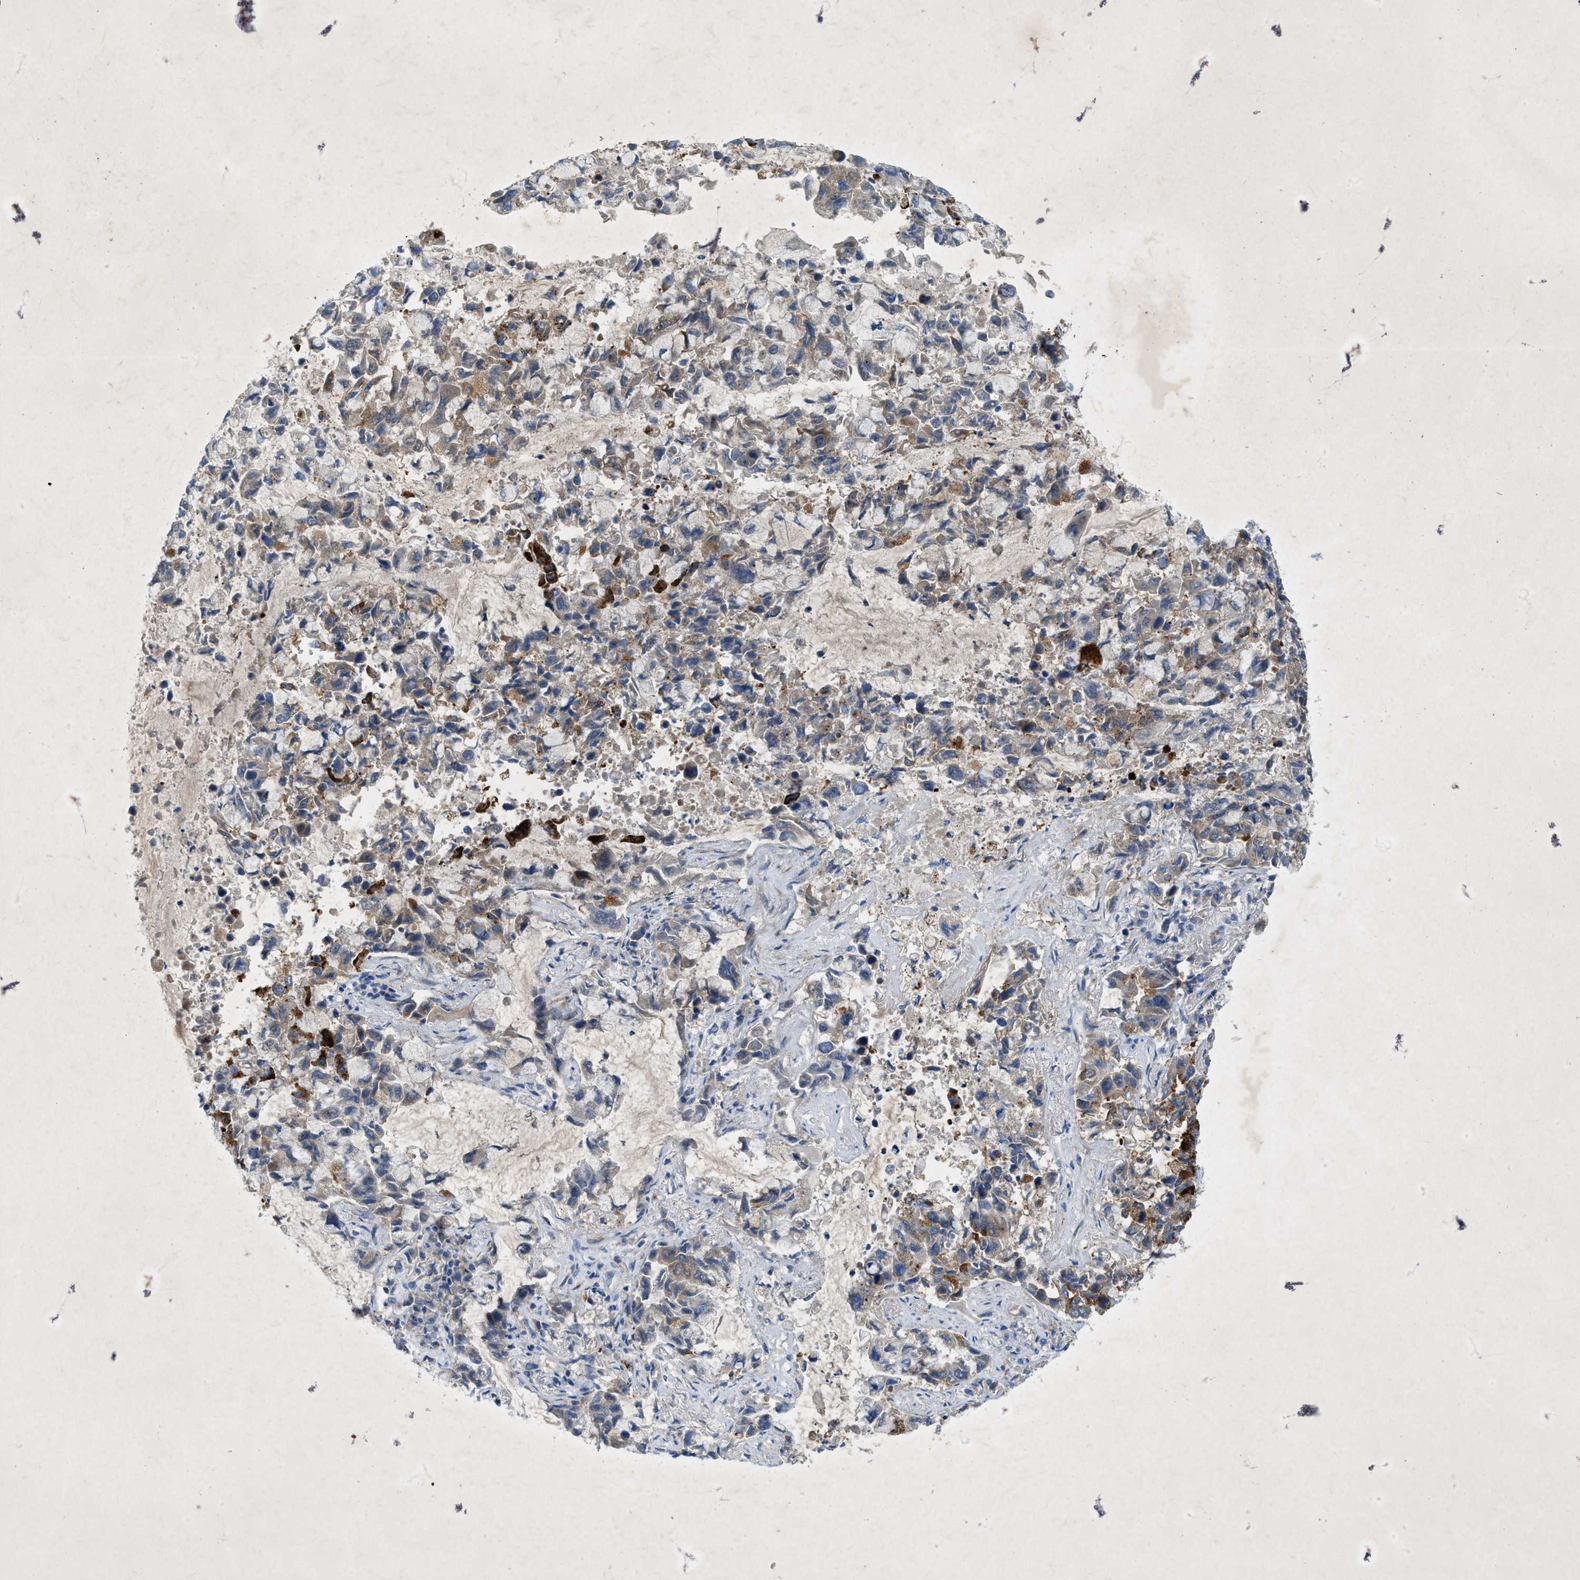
{"staining": {"intensity": "moderate", "quantity": "<25%", "location": "cytoplasmic/membranous"}, "tissue": "lung cancer", "cell_type": "Tumor cells", "image_type": "cancer", "snomed": [{"axis": "morphology", "description": "Adenocarcinoma, NOS"}, {"axis": "topography", "description": "Lung"}], "caption": "Brown immunohistochemical staining in human lung adenocarcinoma reveals moderate cytoplasmic/membranous expression in about <25% of tumor cells. The protein is stained brown, and the nuclei are stained in blue (DAB IHC with brightfield microscopy, high magnification).", "gene": "URGCP", "patient": {"sex": "male", "age": 64}}